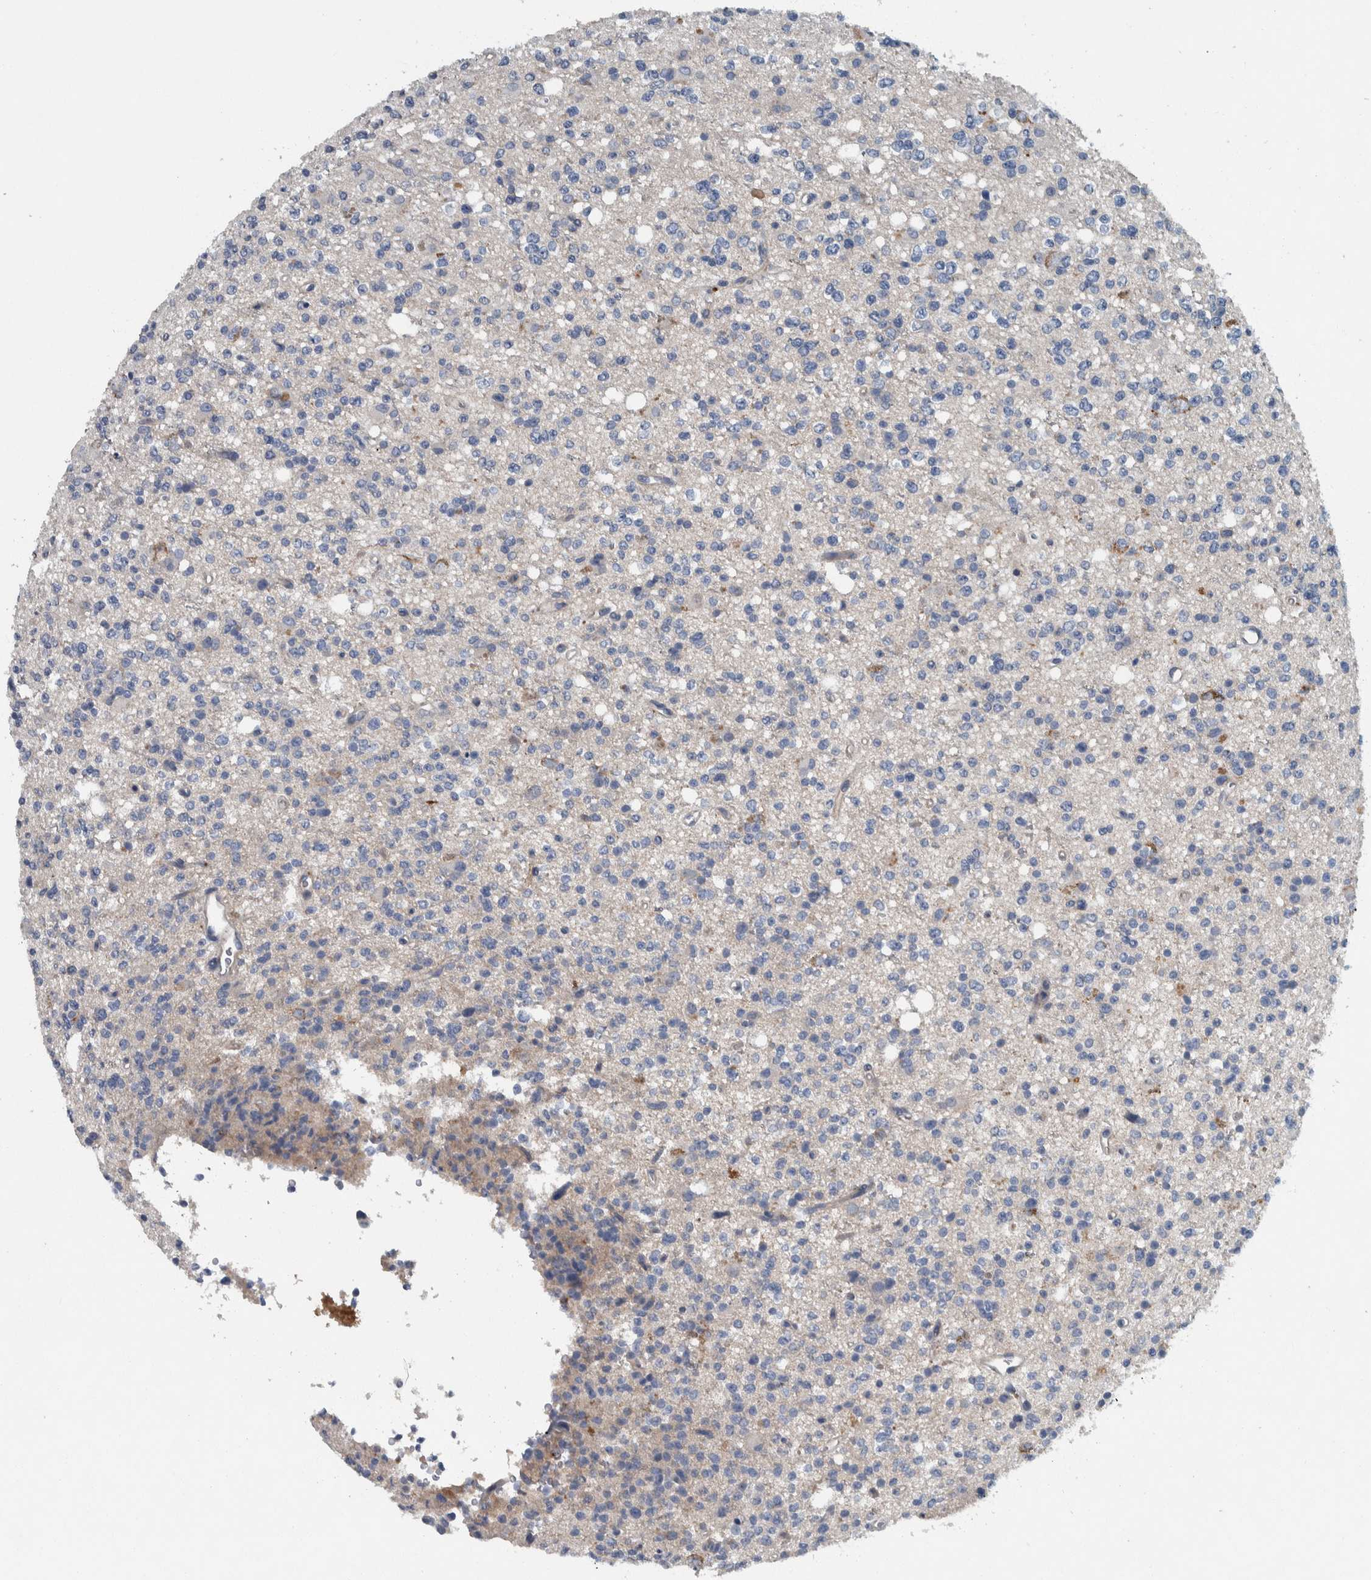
{"staining": {"intensity": "negative", "quantity": "none", "location": "none"}, "tissue": "glioma", "cell_type": "Tumor cells", "image_type": "cancer", "snomed": [{"axis": "morphology", "description": "Glioma, malignant, High grade"}, {"axis": "topography", "description": "Brain"}], "caption": "Glioma was stained to show a protein in brown. There is no significant positivity in tumor cells.", "gene": "SERPINC1", "patient": {"sex": "female", "age": 62}}